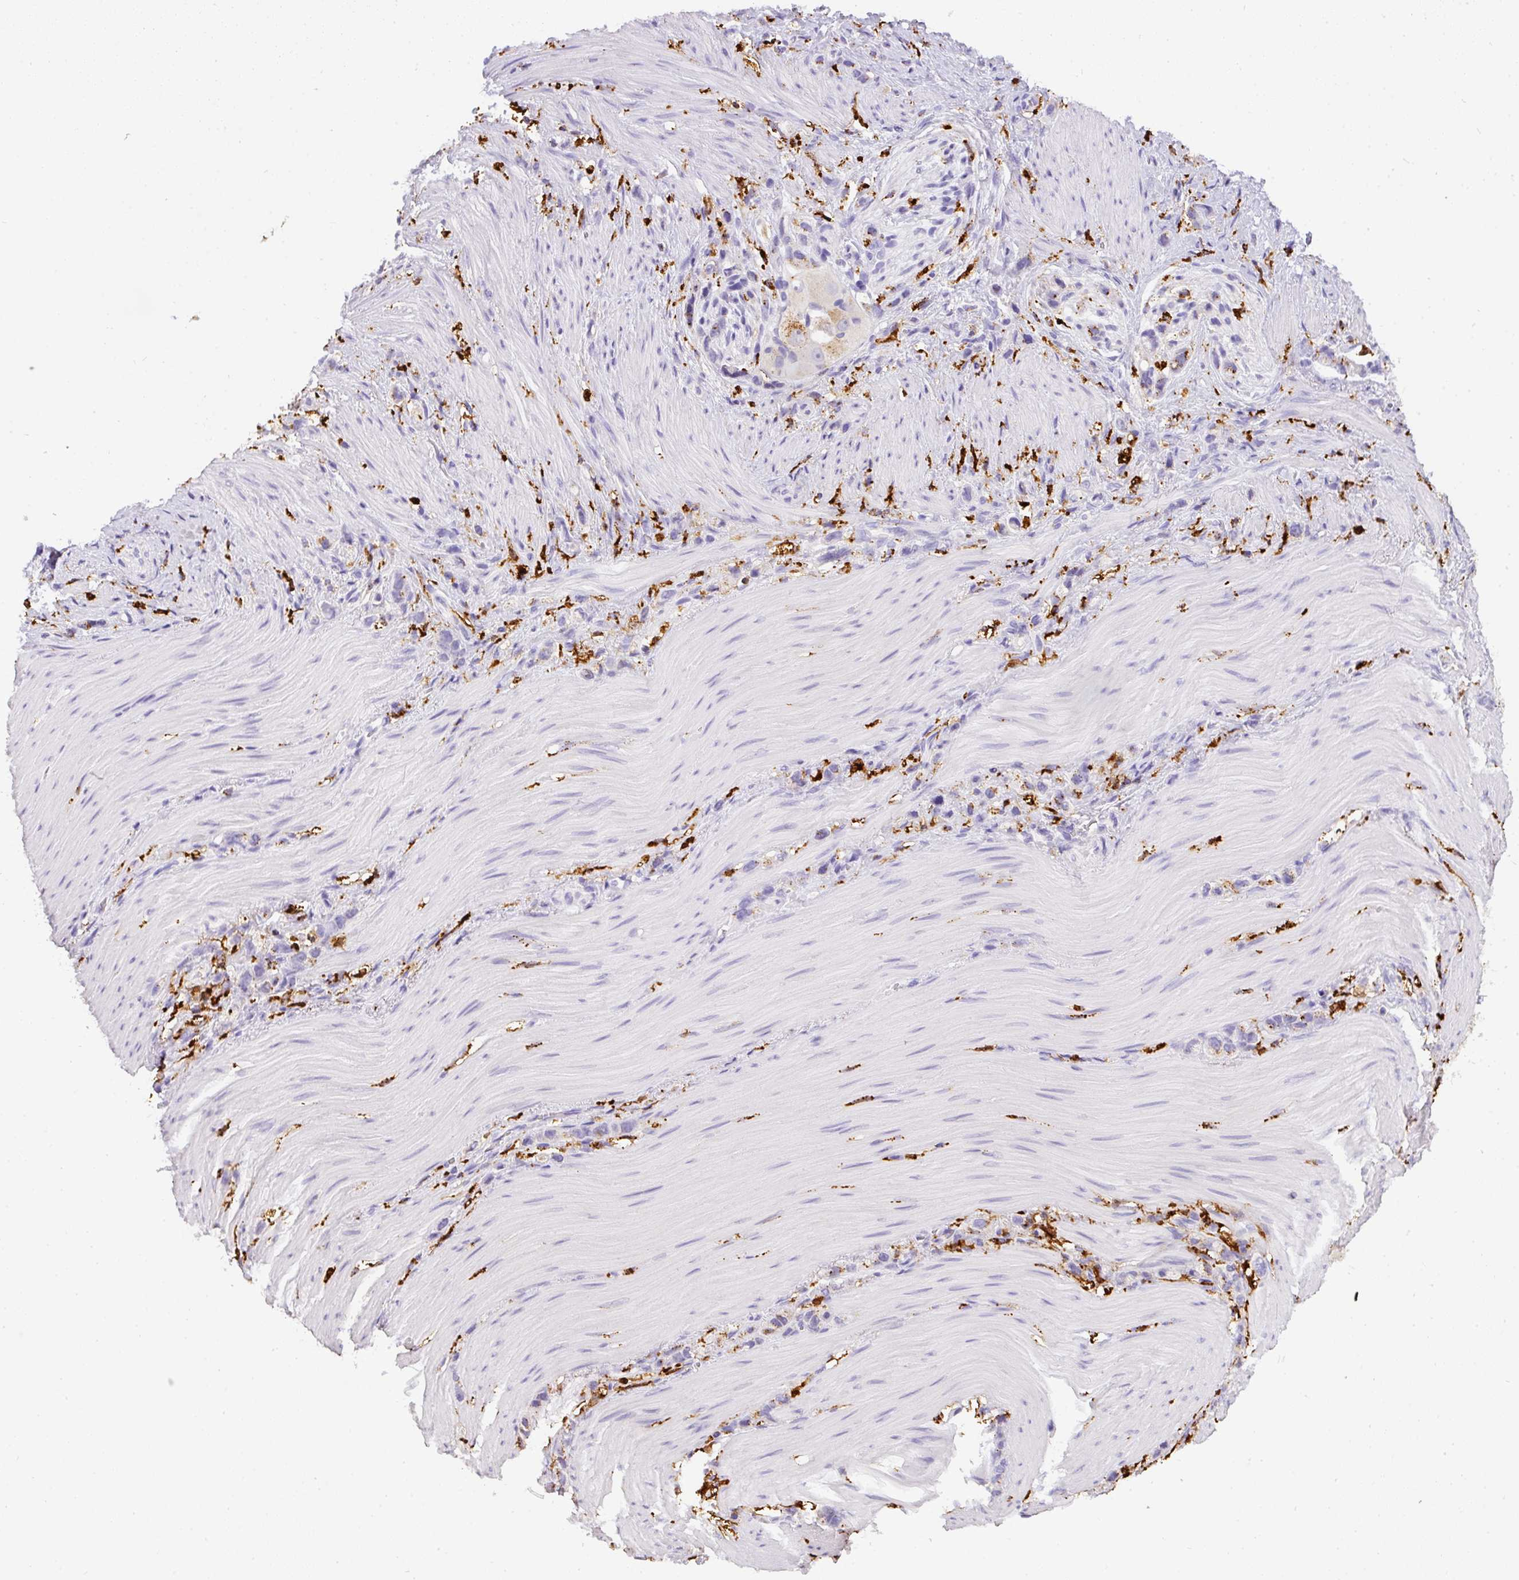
{"staining": {"intensity": "negative", "quantity": "none", "location": "none"}, "tissue": "stomach cancer", "cell_type": "Tumor cells", "image_type": "cancer", "snomed": [{"axis": "morphology", "description": "Adenocarcinoma, NOS"}, {"axis": "topography", "description": "Stomach"}], "caption": "Immunohistochemistry histopathology image of human stomach cancer stained for a protein (brown), which exhibits no staining in tumor cells. The staining is performed using DAB (3,3'-diaminobenzidine) brown chromogen with nuclei counter-stained in using hematoxylin.", "gene": "MMACHC", "patient": {"sex": "female", "age": 65}}